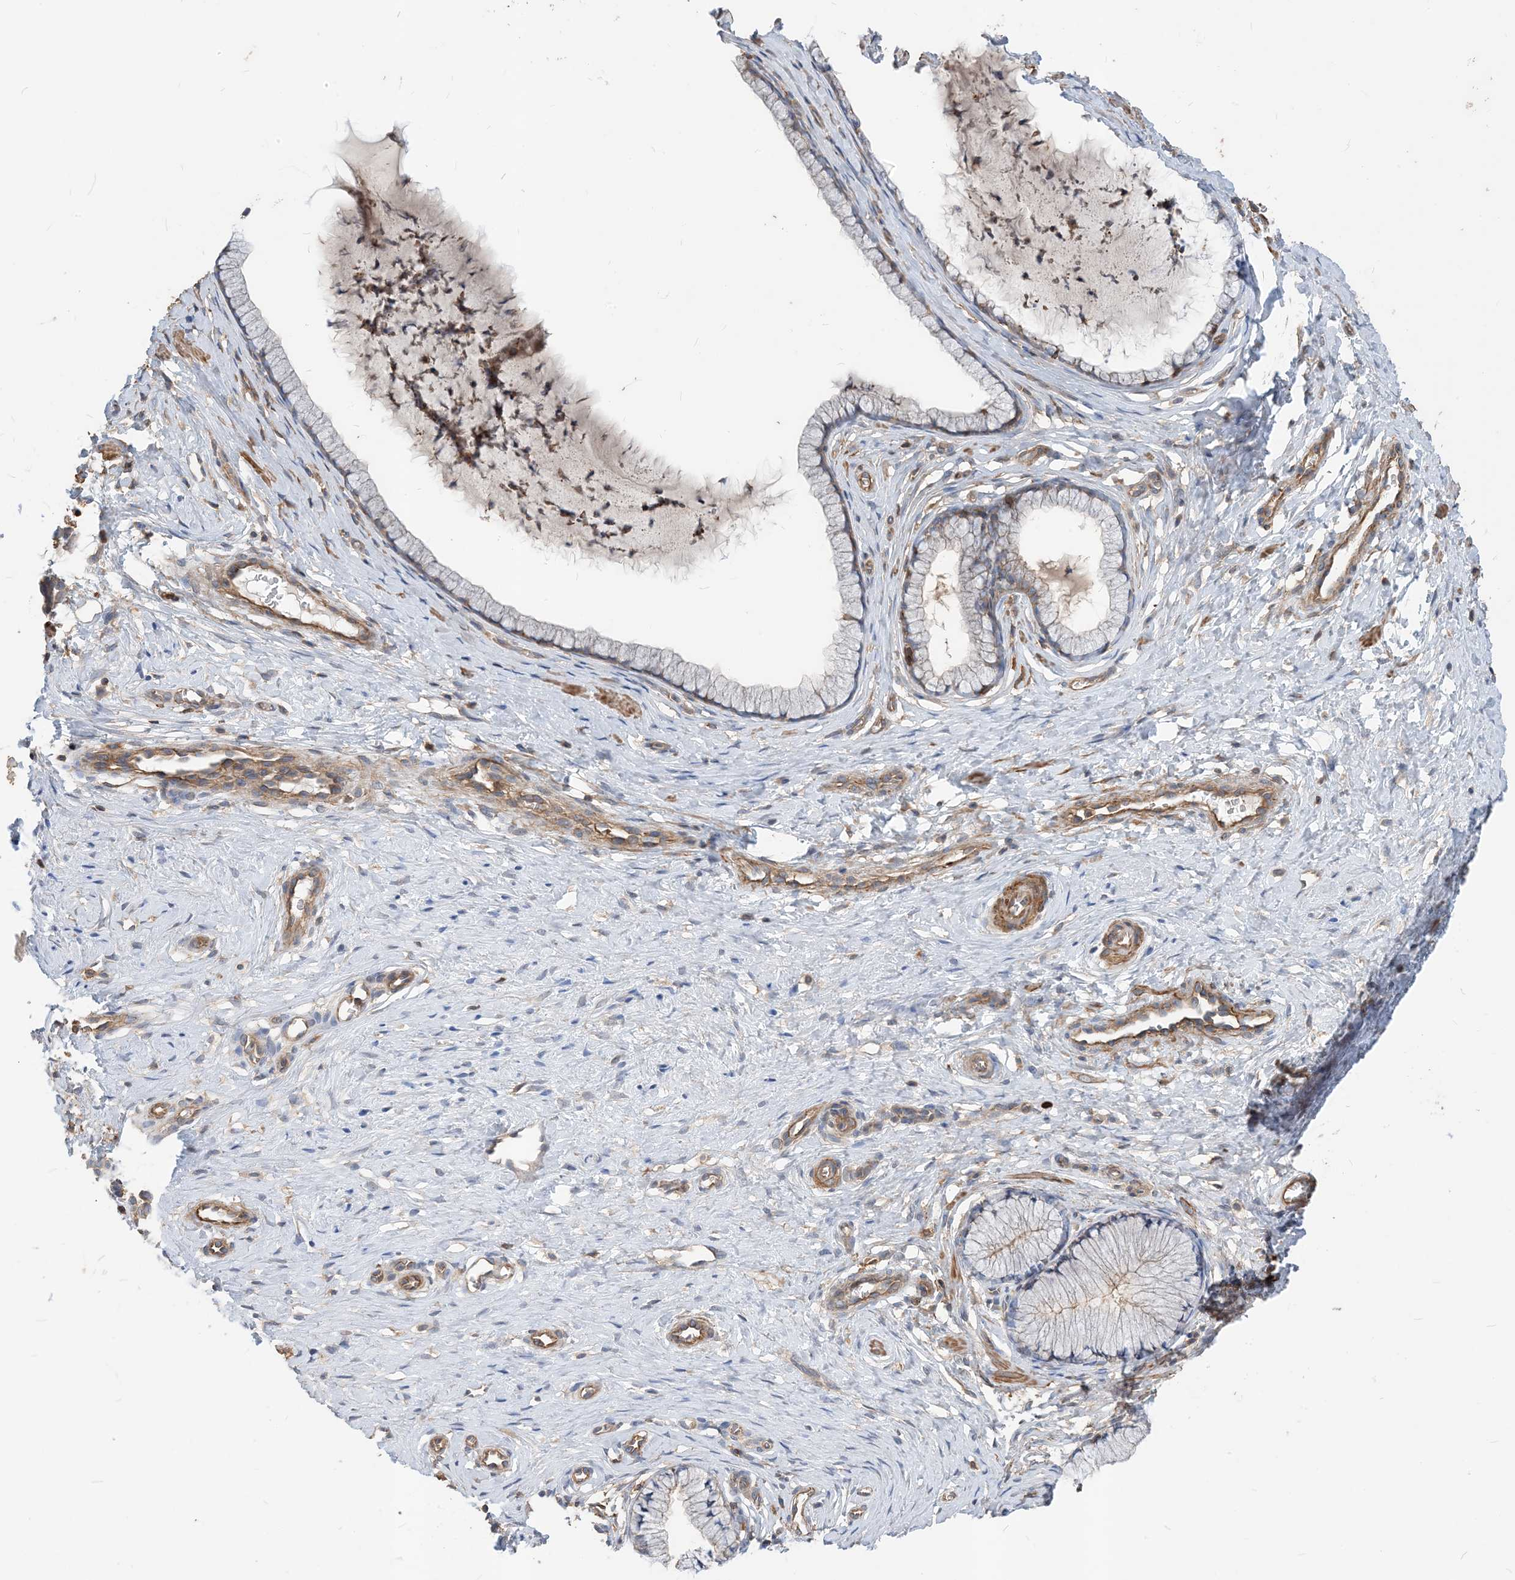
{"staining": {"intensity": "moderate", "quantity": "<25%", "location": "cytoplasmic/membranous"}, "tissue": "cervix", "cell_type": "Glandular cells", "image_type": "normal", "snomed": [{"axis": "morphology", "description": "Normal tissue, NOS"}, {"axis": "topography", "description": "Cervix"}], "caption": "Cervix stained for a protein (brown) displays moderate cytoplasmic/membranous positive staining in approximately <25% of glandular cells.", "gene": "PARVG", "patient": {"sex": "female", "age": 36}}